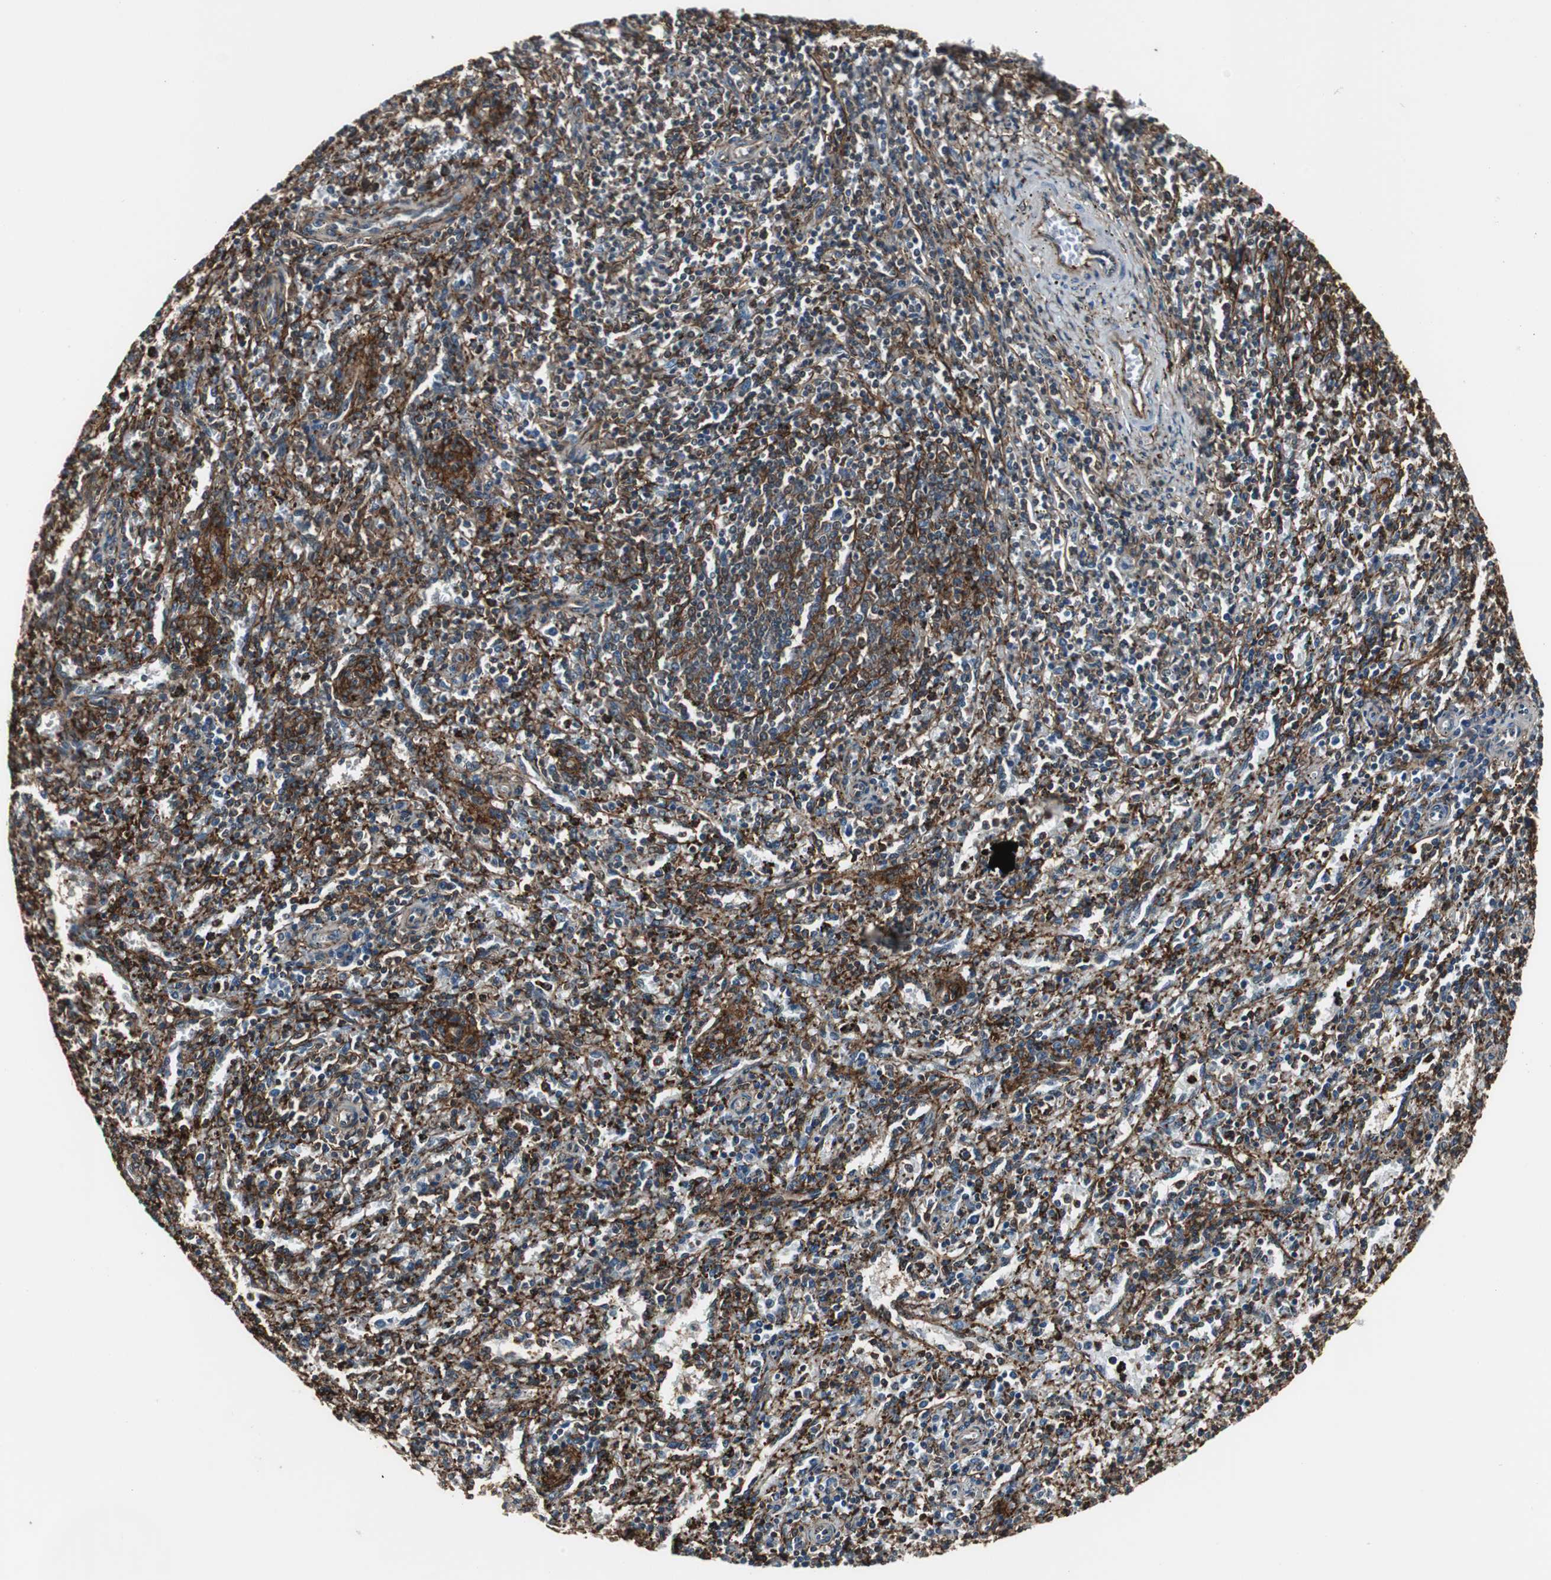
{"staining": {"intensity": "moderate", "quantity": ">75%", "location": "cytoplasmic/membranous"}, "tissue": "spleen", "cell_type": "Cells in red pulp", "image_type": "normal", "snomed": [{"axis": "morphology", "description": "Normal tissue, NOS"}, {"axis": "topography", "description": "Spleen"}], "caption": "A high-resolution histopathology image shows IHC staining of unremarkable spleen, which shows moderate cytoplasmic/membranous expression in approximately >75% of cells in red pulp.", "gene": "PTPN11", "patient": {"sex": "female", "age": 10}}